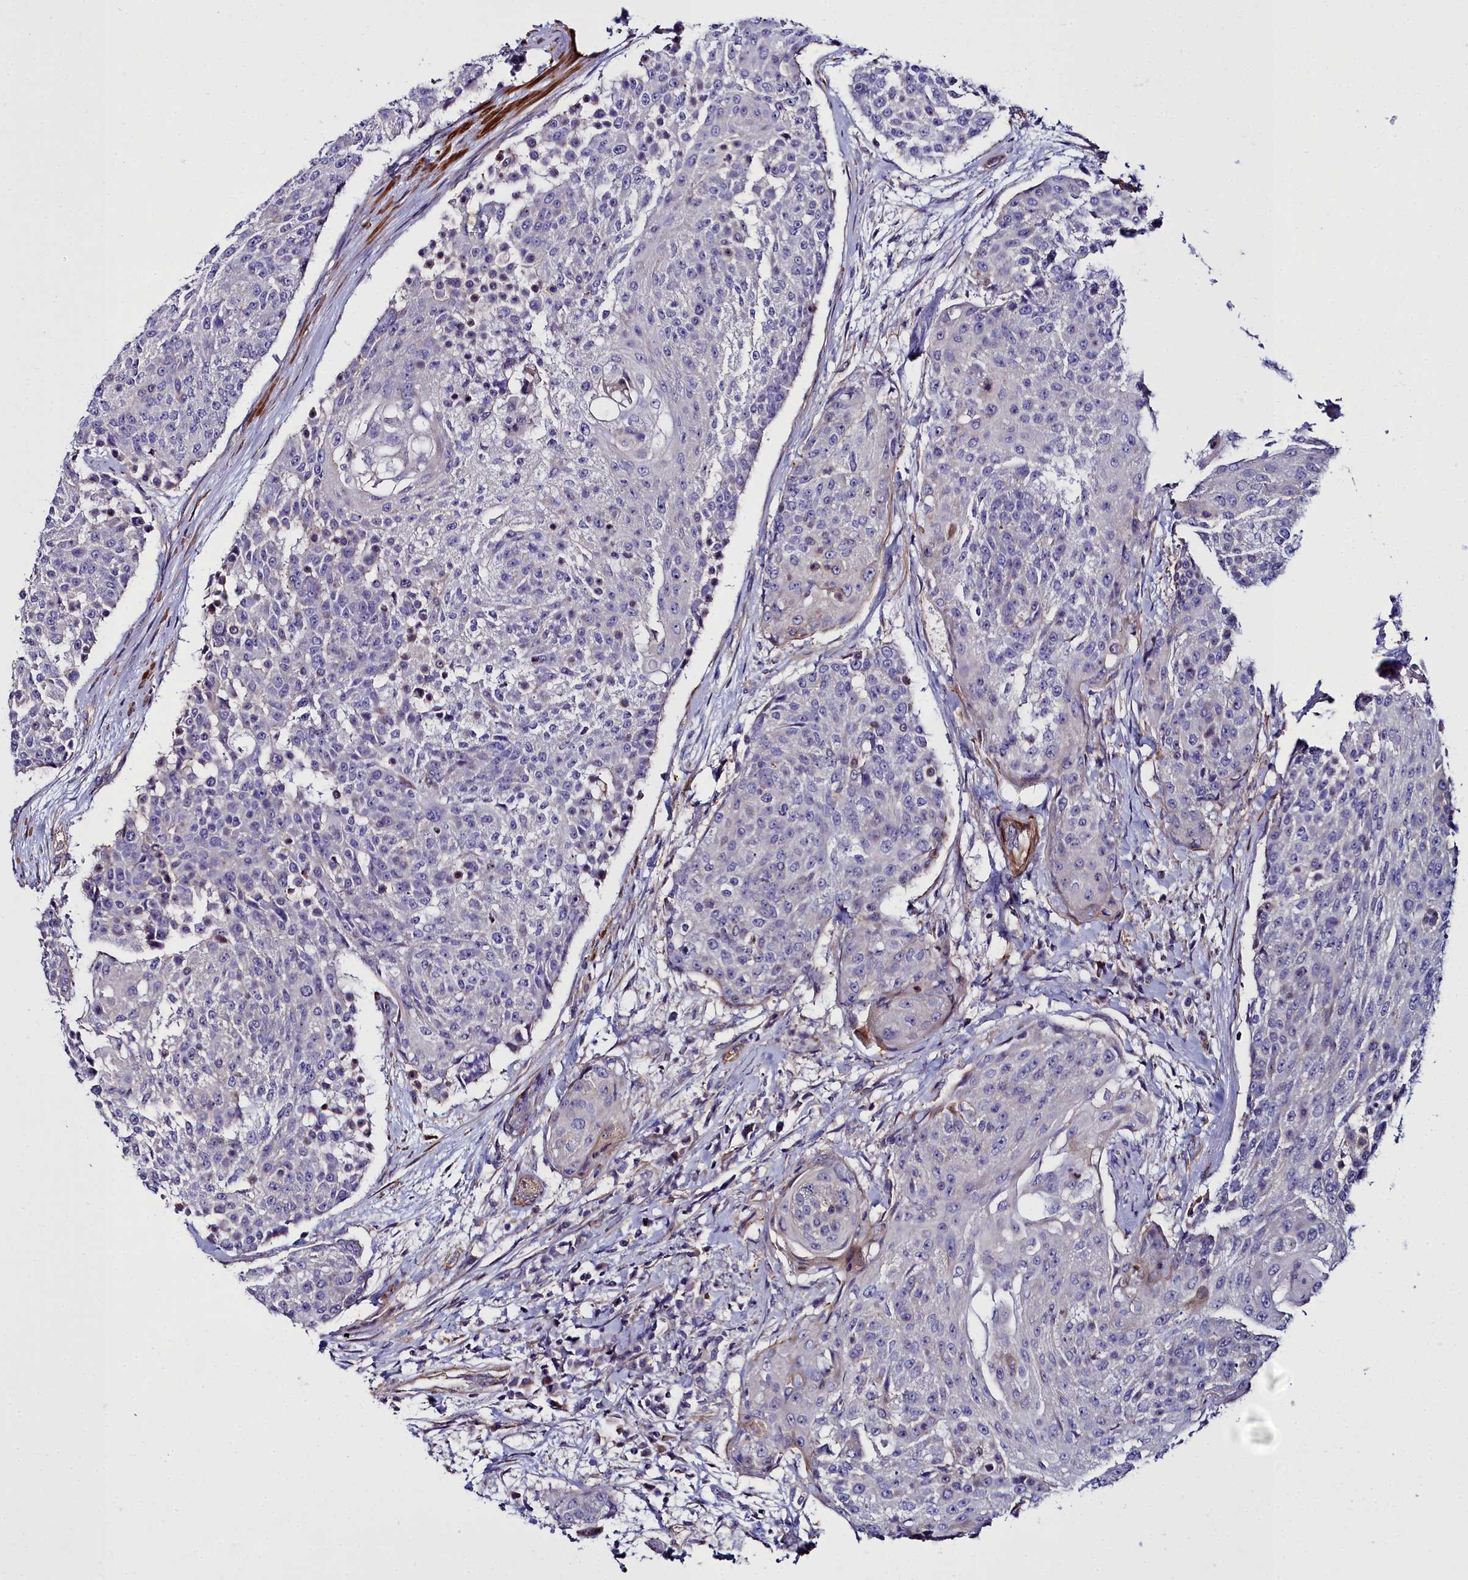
{"staining": {"intensity": "negative", "quantity": "none", "location": "none"}, "tissue": "urothelial cancer", "cell_type": "Tumor cells", "image_type": "cancer", "snomed": [{"axis": "morphology", "description": "Urothelial carcinoma, High grade"}, {"axis": "topography", "description": "Urinary bladder"}], "caption": "Immunohistochemistry histopathology image of urothelial carcinoma (high-grade) stained for a protein (brown), which reveals no positivity in tumor cells.", "gene": "FADS3", "patient": {"sex": "female", "age": 63}}